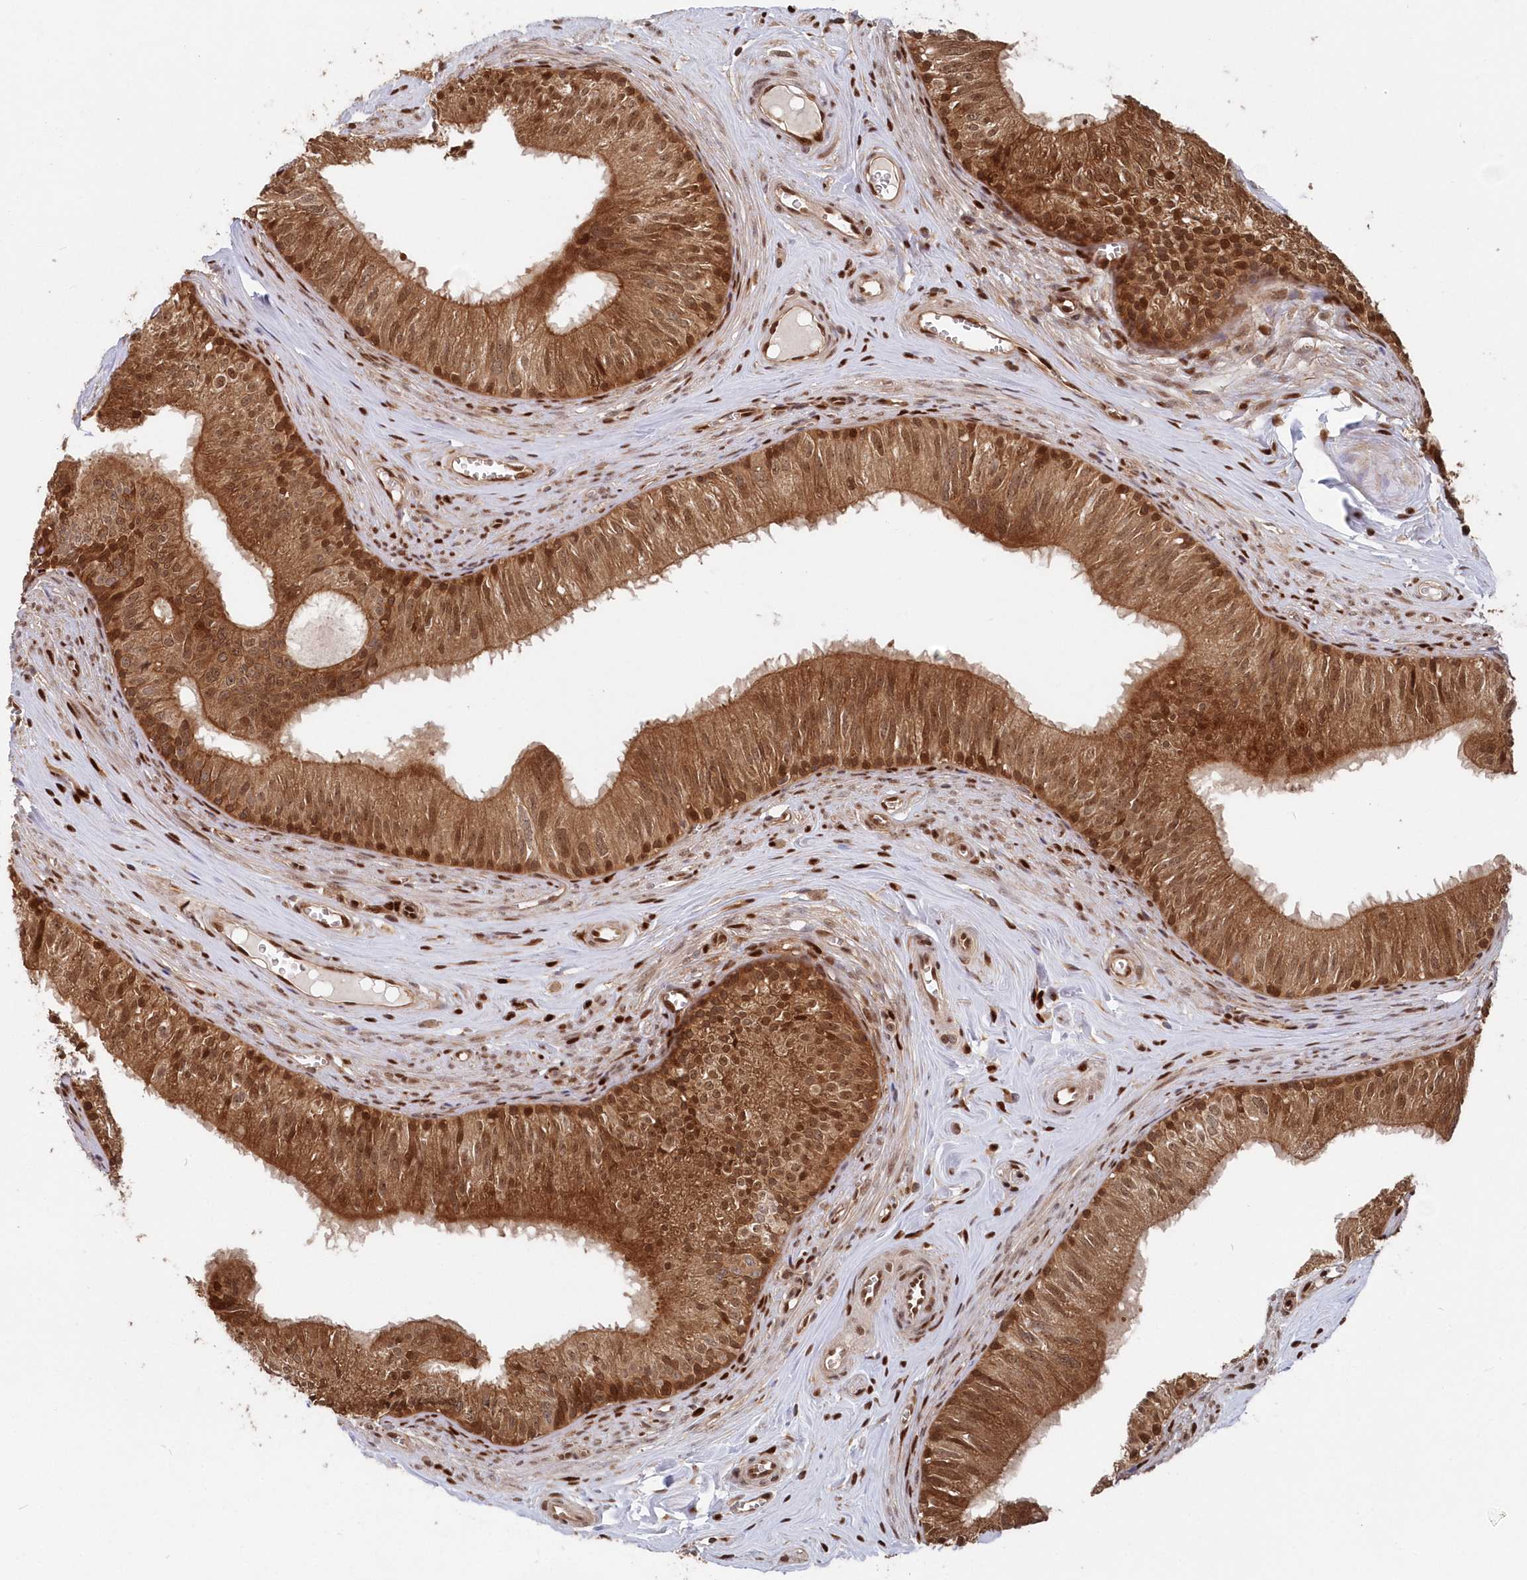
{"staining": {"intensity": "strong", "quantity": ">75%", "location": "cytoplasmic/membranous,nuclear"}, "tissue": "epididymis", "cell_type": "Glandular cells", "image_type": "normal", "snomed": [{"axis": "morphology", "description": "Normal tissue, NOS"}, {"axis": "topography", "description": "Epididymis"}], "caption": "IHC (DAB) staining of benign epididymis demonstrates strong cytoplasmic/membranous,nuclear protein expression in about >75% of glandular cells. The staining was performed using DAB, with brown indicating positive protein expression. Nuclei are stained blue with hematoxylin.", "gene": "ABHD14B", "patient": {"sex": "male", "age": 46}}